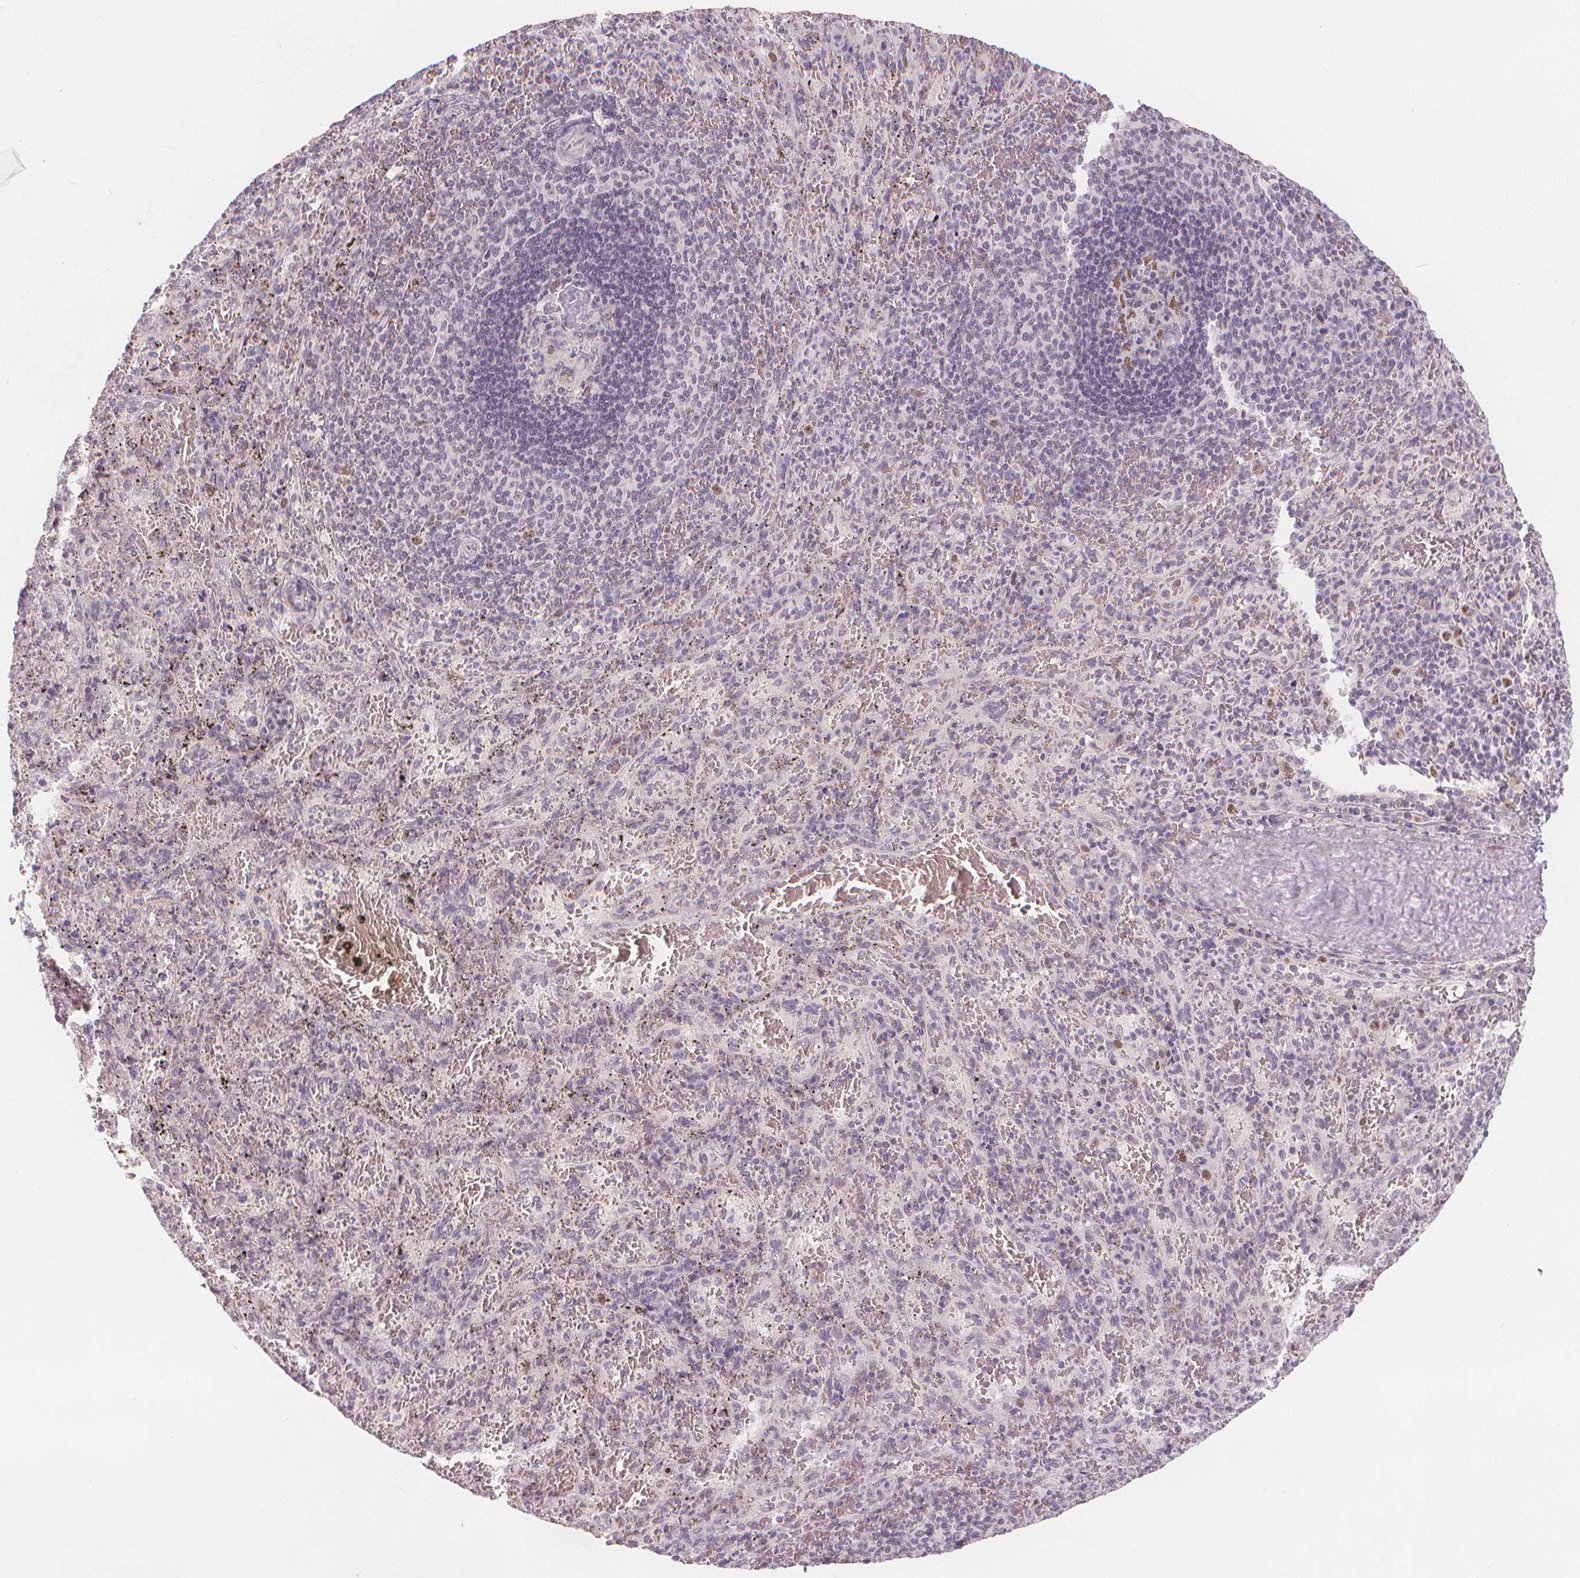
{"staining": {"intensity": "negative", "quantity": "none", "location": "none"}, "tissue": "spleen", "cell_type": "Cells in red pulp", "image_type": "normal", "snomed": [{"axis": "morphology", "description": "Normal tissue, NOS"}, {"axis": "topography", "description": "Spleen"}], "caption": "Cells in red pulp are negative for protein expression in unremarkable human spleen. The staining was performed using DAB (3,3'-diaminobenzidine) to visualize the protein expression in brown, while the nuclei were stained in blue with hematoxylin (Magnification: 20x).", "gene": "TIPIN", "patient": {"sex": "male", "age": 57}}